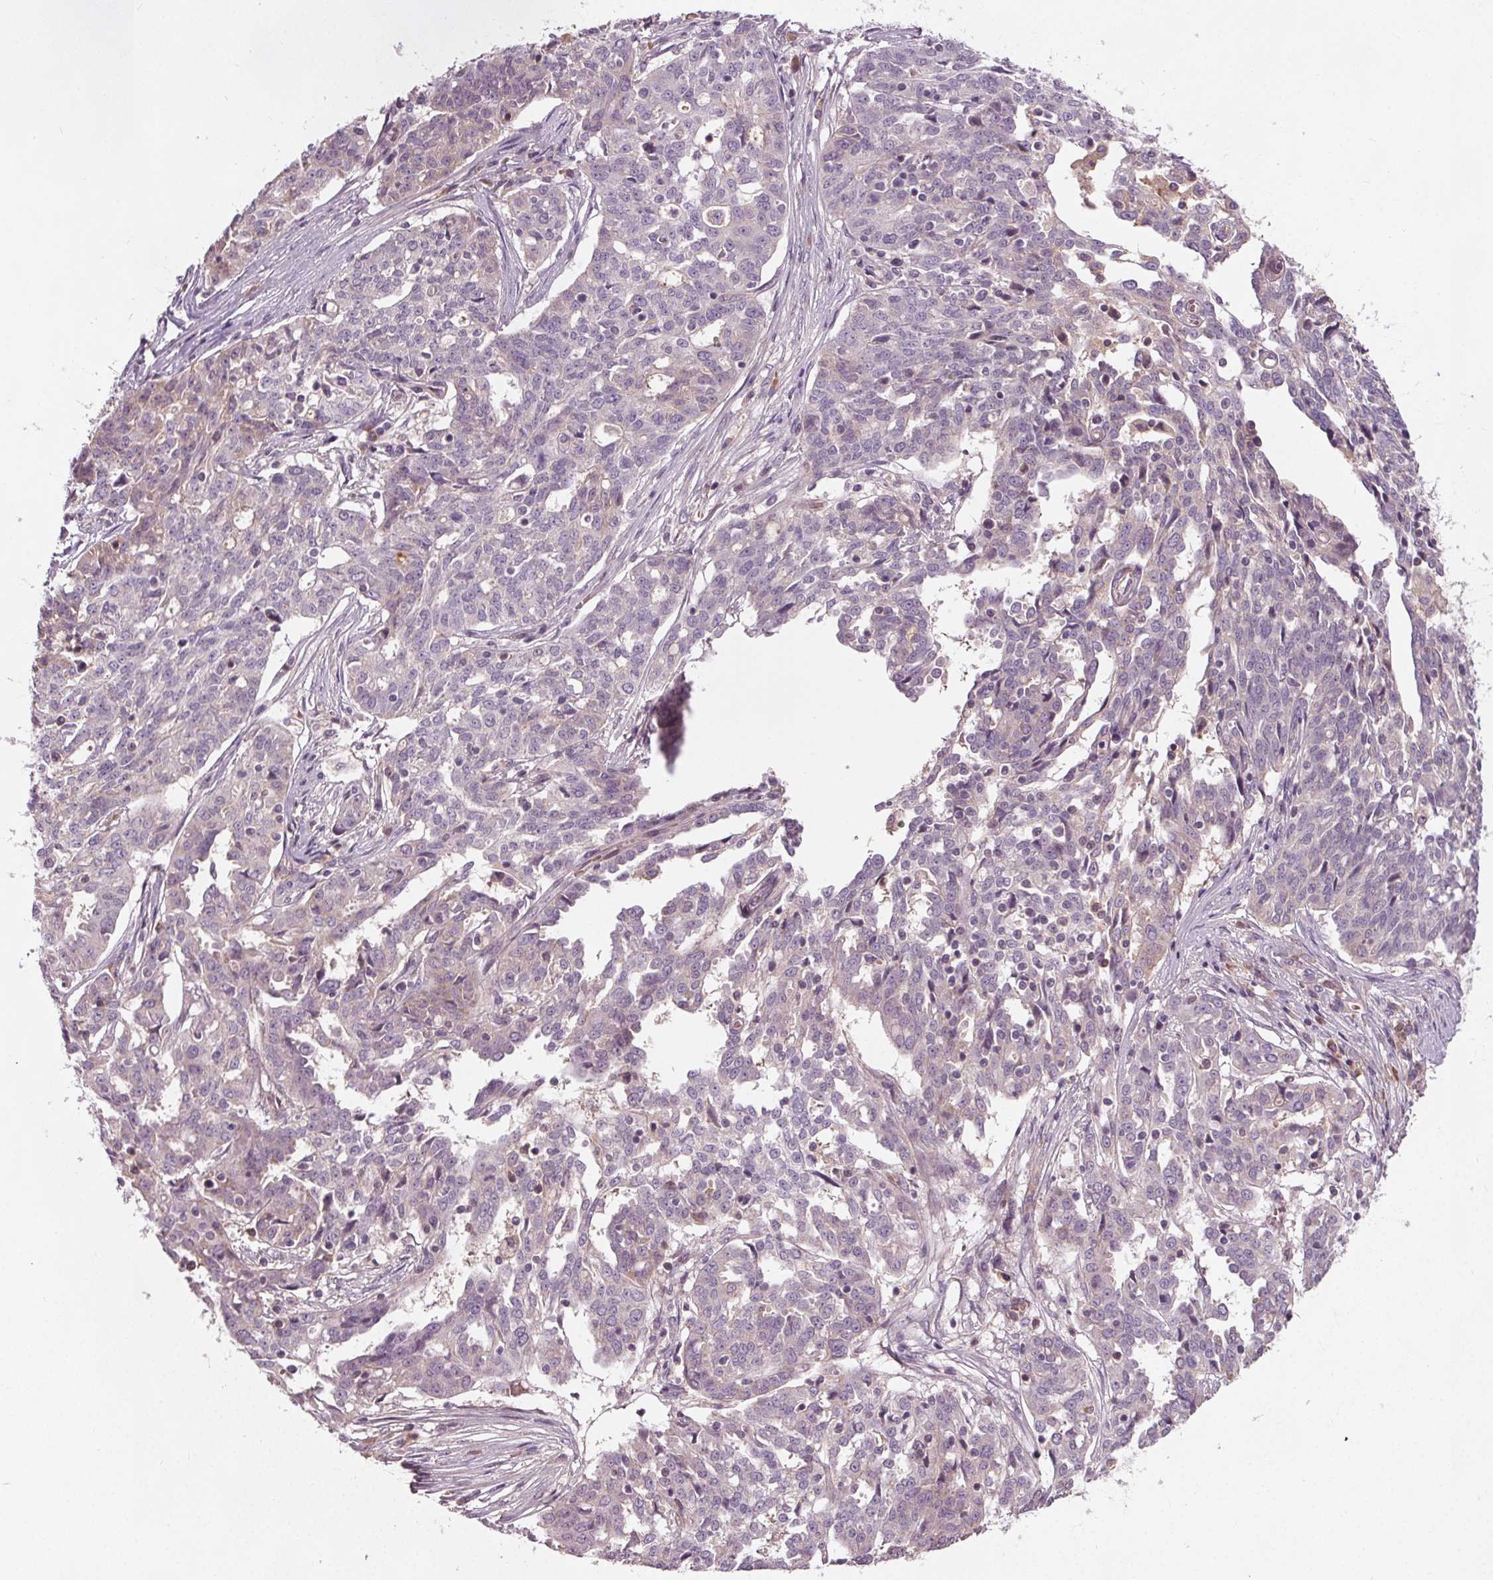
{"staining": {"intensity": "negative", "quantity": "none", "location": "none"}, "tissue": "ovarian cancer", "cell_type": "Tumor cells", "image_type": "cancer", "snomed": [{"axis": "morphology", "description": "Cystadenocarcinoma, serous, NOS"}, {"axis": "topography", "description": "Ovary"}], "caption": "A high-resolution photomicrograph shows immunohistochemistry (IHC) staining of ovarian cancer, which shows no significant positivity in tumor cells. (Brightfield microscopy of DAB (3,3'-diaminobenzidine) IHC at high magnification).", "gene": "PDGFD", "patient": {"sex": "female", "age": 67}}